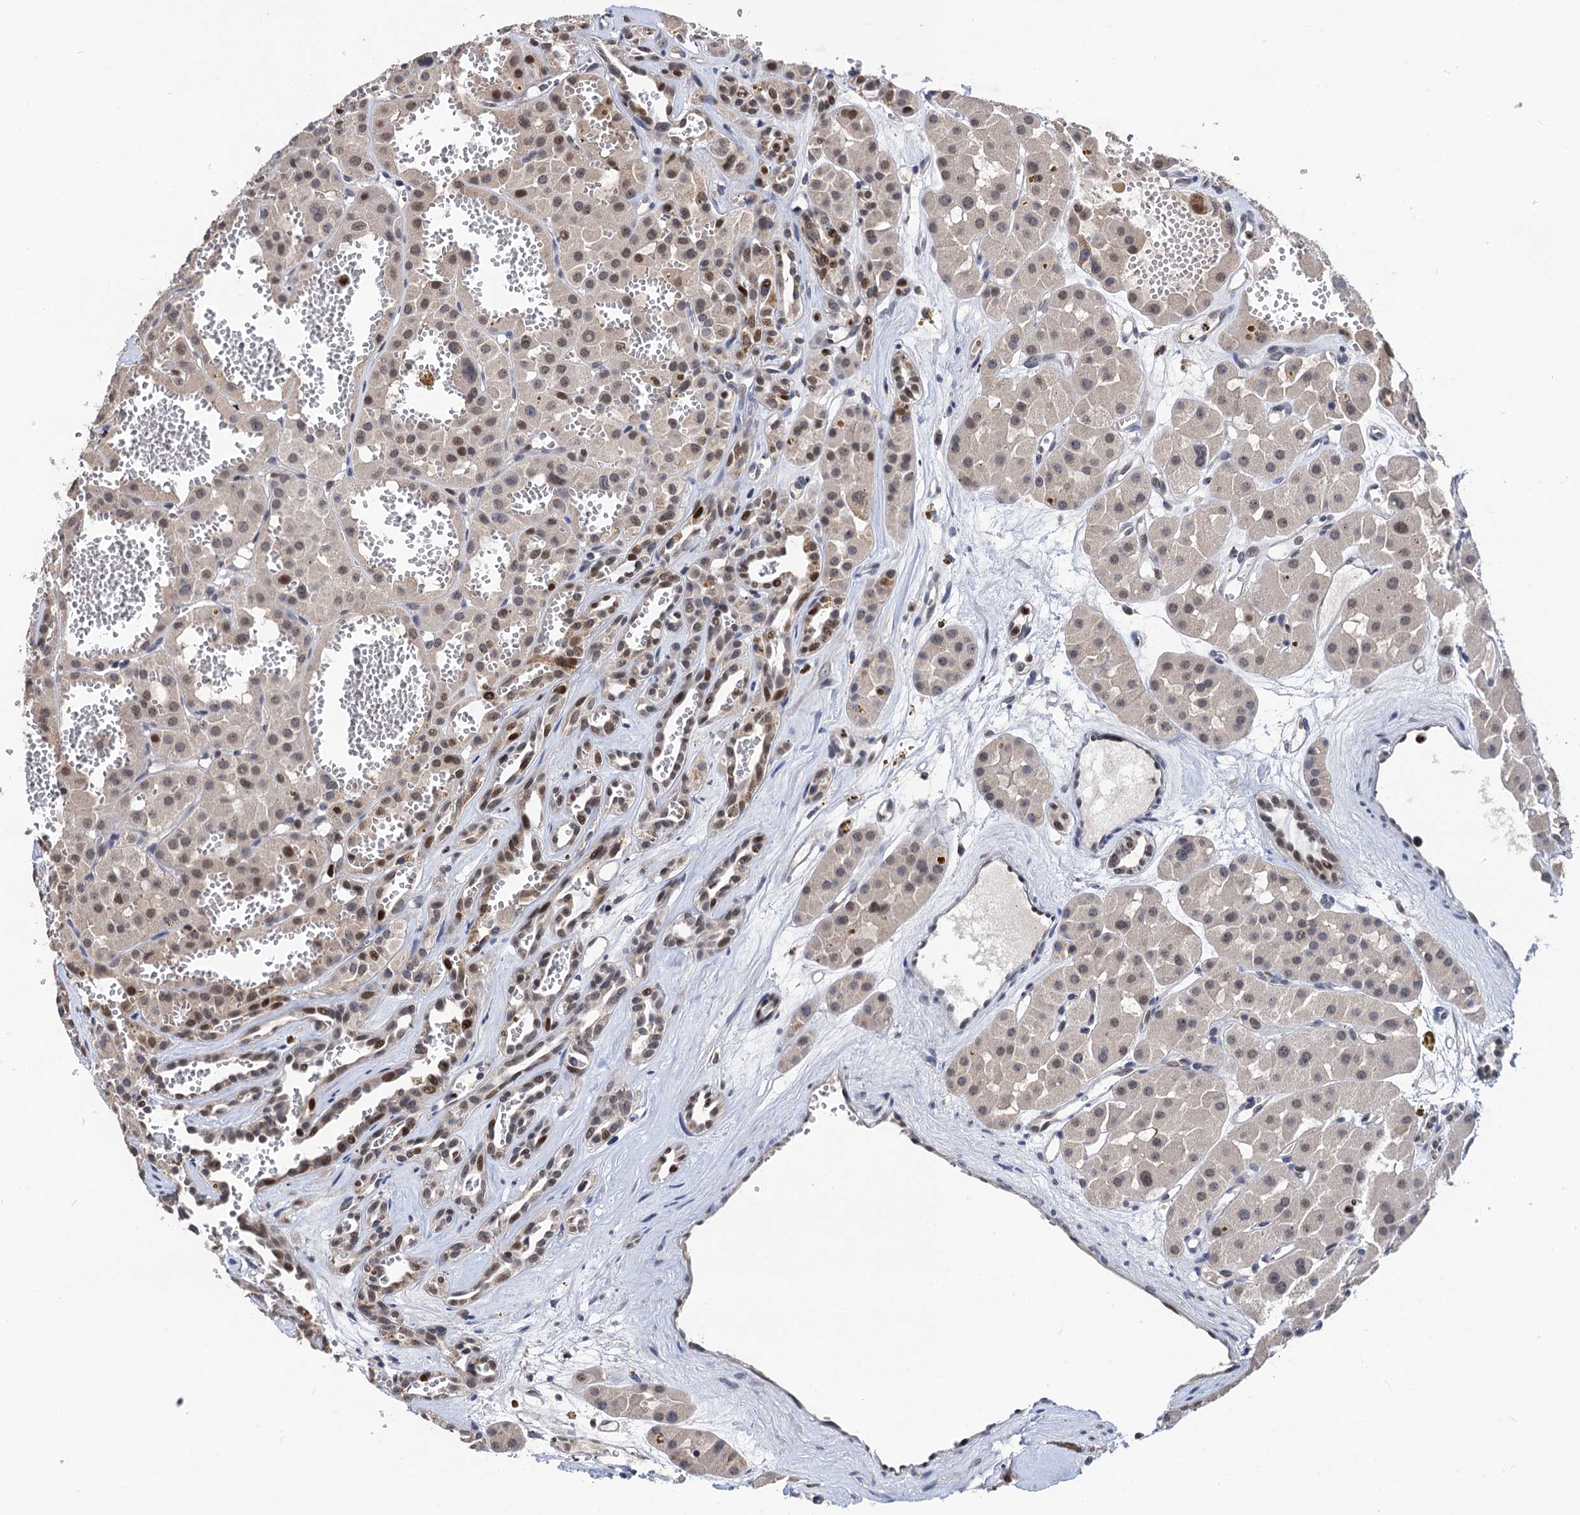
{"staining": {"intensity": "moderate", "quantity": "25%-75%", "location": "nuclear"}, "tissue": "renal cancer", "cell_type": "Tumor cells", "image_type": "cancer", "snomed": [{"axis": "morphology", "description": "Carcinoma, NOS"}, {"axis": "topography", "description": "Kidney"}], "caption": "Immunohistochemistry (DAB) staining of carcinoma (renal) demonstrates moderate nuclear protein staining in about 25%-75% of tumor cells.", "gene": "TSEN34", "patient": {"sex": "female", "age": 75}}